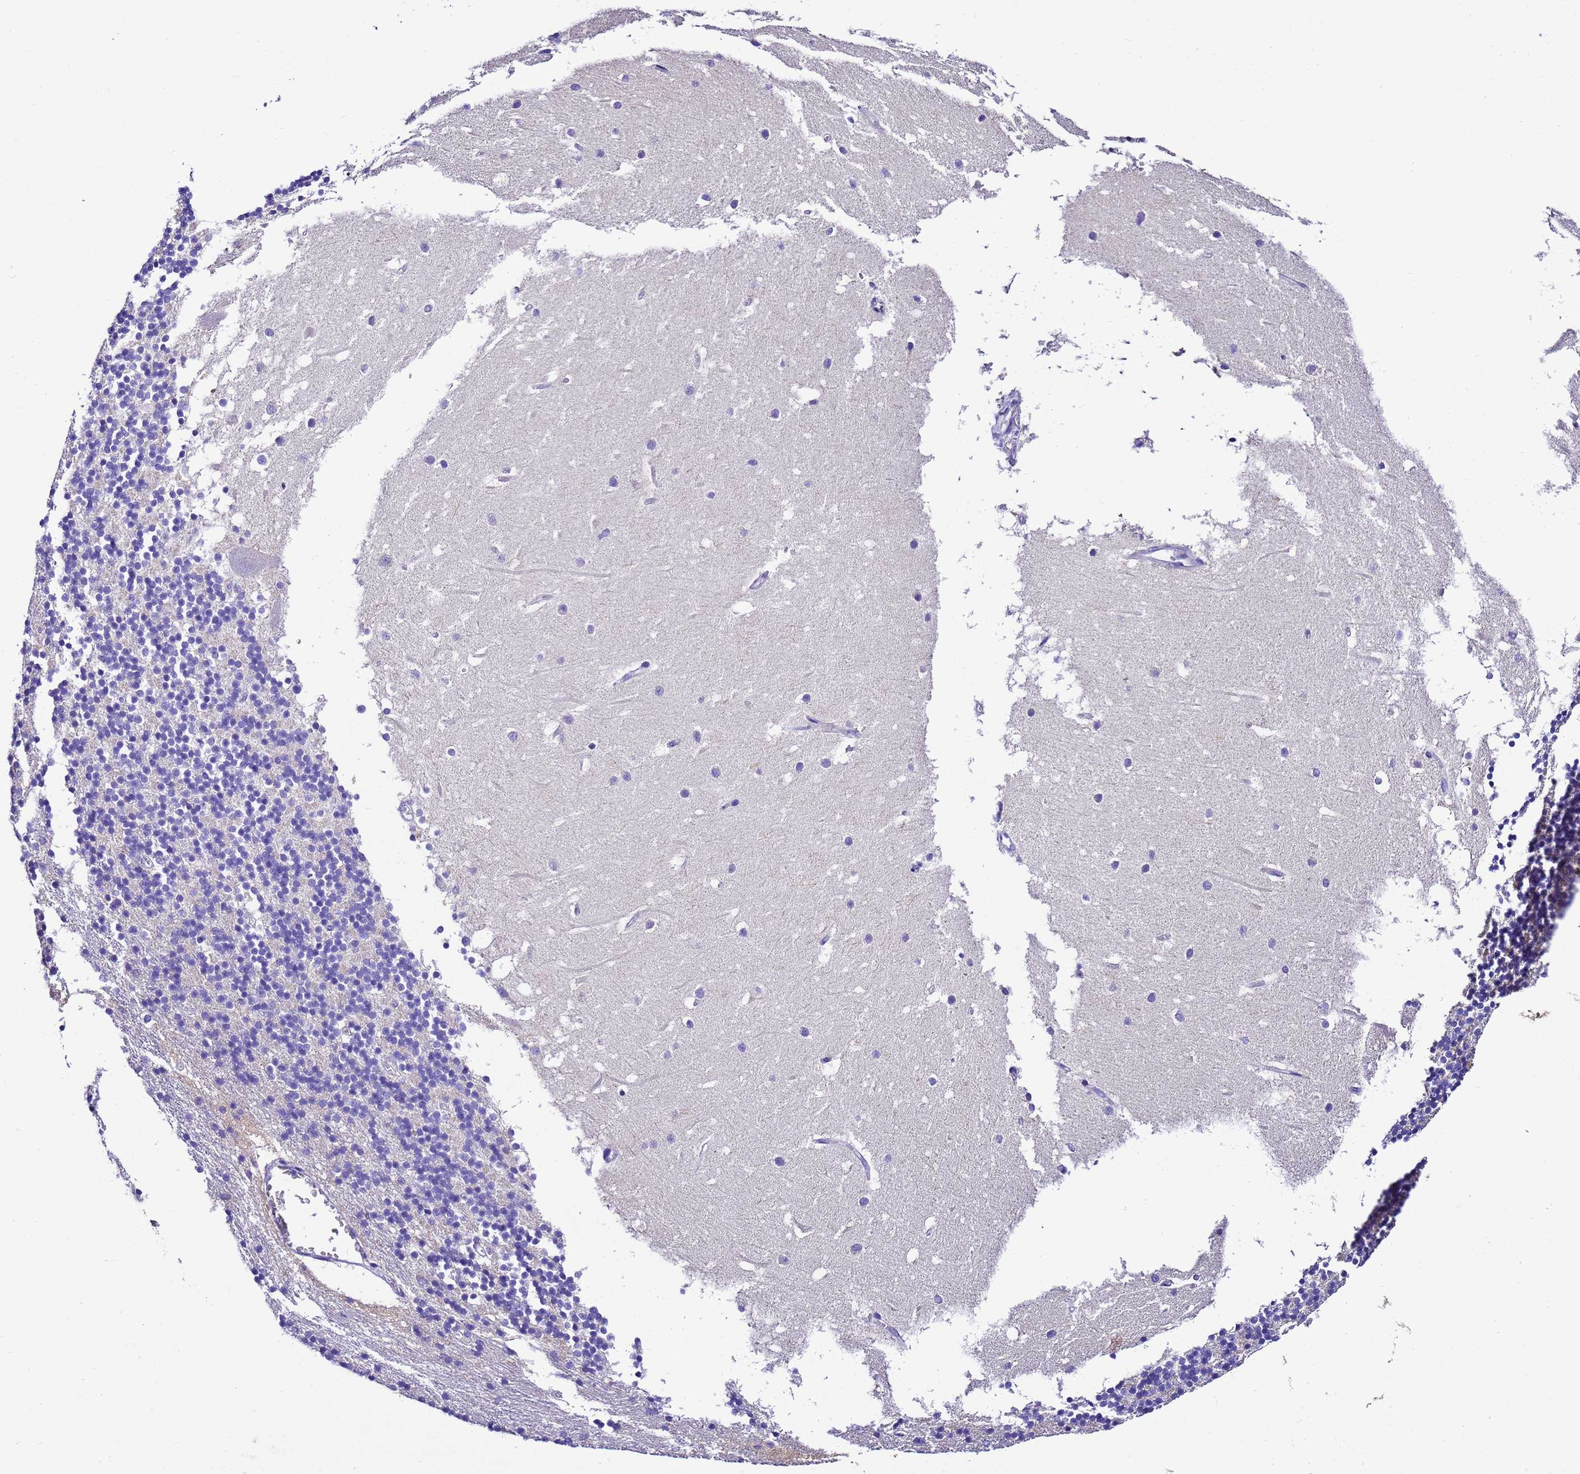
{"staining": {"intensity": "negative", "quantity": "none", "location": "none"}, "tissue": "cerebellum", "cell_type": "Cells in granular layer", "image_type": "normal", "snomed": [{"axis": "morphology", "description": "Normal tissue, NOS"}, {"axis": "topography", "description": "Cerebellum"}], "caption": "The image shows no significant positivity in cells in granular layer of cerebellum.", "gene": "UGT2A1", "patient": {"sex": "male", "age": 54}}